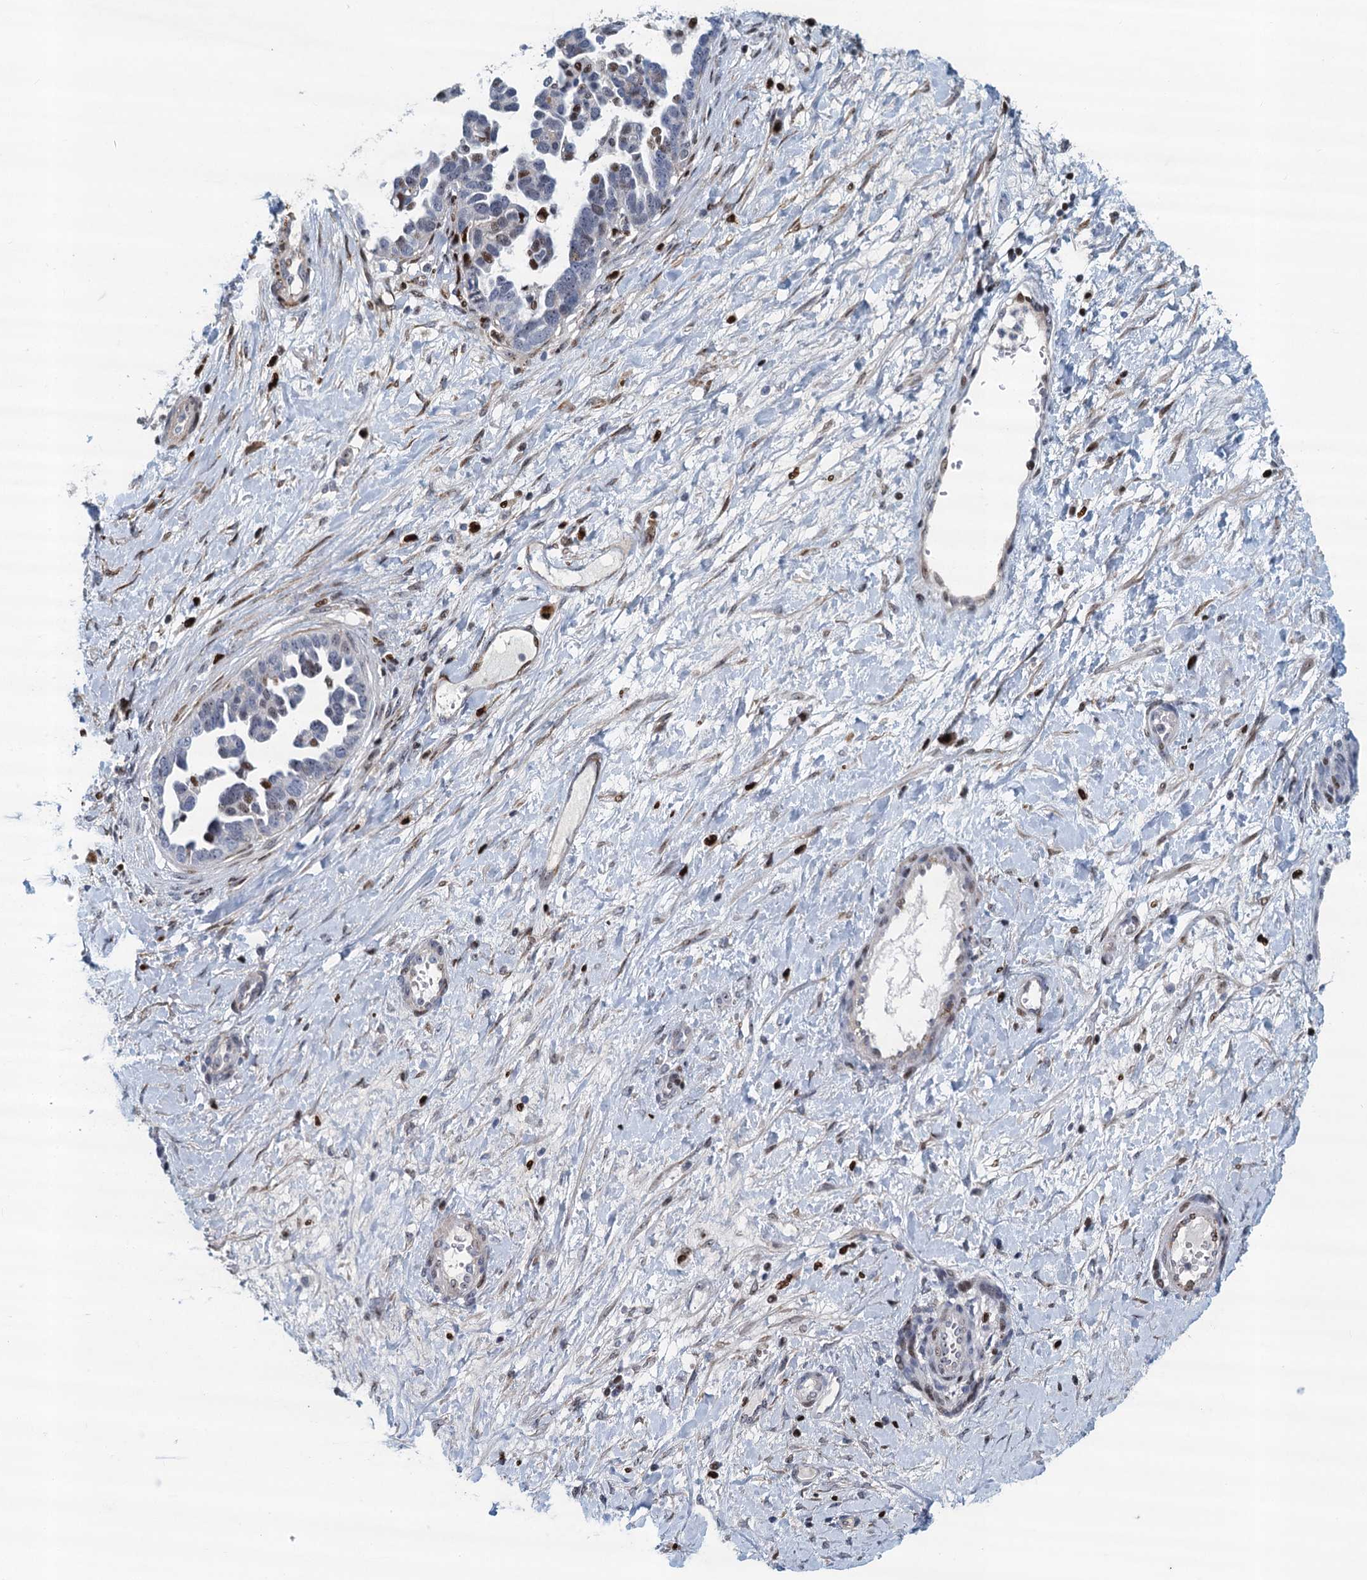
{"staining": {"intensity": "moderate", "quantity": "<25%", "location": "nuclear"}, "tissue": "ovarian cancer", "cell_type": "Tumor cells", "image_type": "cancer", "snomed": [{"axis": "morphology", "description": "Cystadenocarcinoma, serous, NOS"}, {"axis": "topography", "description": "Ovary"}], "caption": "Immunohistochemical staining of serous cystadenocarcinoma (ovarian) reveals low levels of moderate nuclear expression in about <25% of tumor cells. (DAB IHC with brightfield microscopy, high magnification).", "gene": "ANKRD13D", "patient": {"sex": "female", "age": 54}}